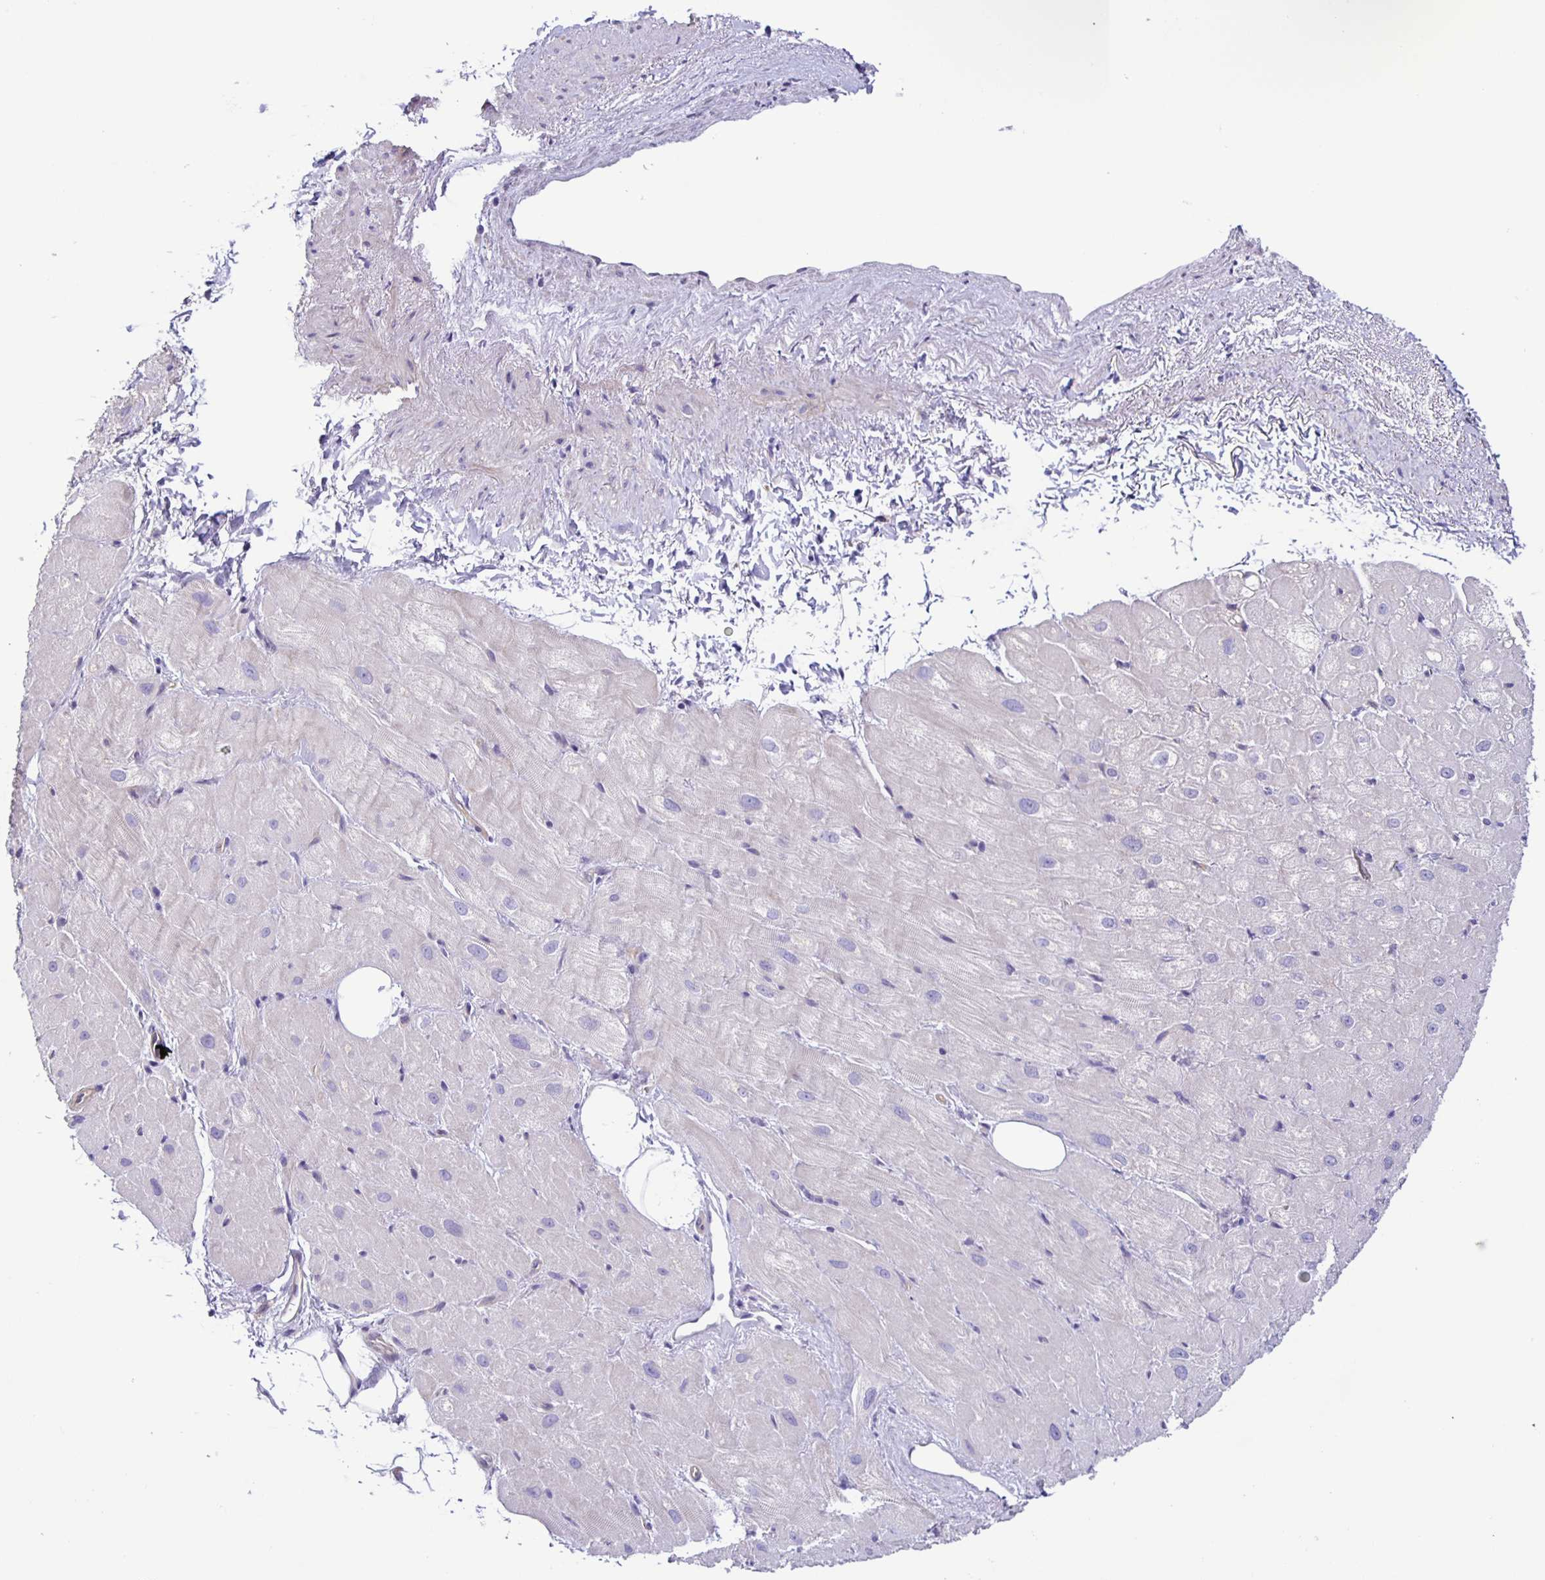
{"staining": {"intensity": "negative", "quantity": "none", "location": "none"}, "tissue": "heart muscle", "cell_type": "Cardiomyocytes", "image_type": "normal", "snomed": [{"axis": "morphology", "description": "Normal tissue, NOS"}, {"axis": "topography", "description": "Heart"}], "caption": "There is no significant staining in cardiomyocytes of heart muscle. (DAB (3,3'-diaminobenzidine) immunohistochemistry, high magnification).", "gene": "BOLL", "patient": {"sex": "male", "age": 62}}